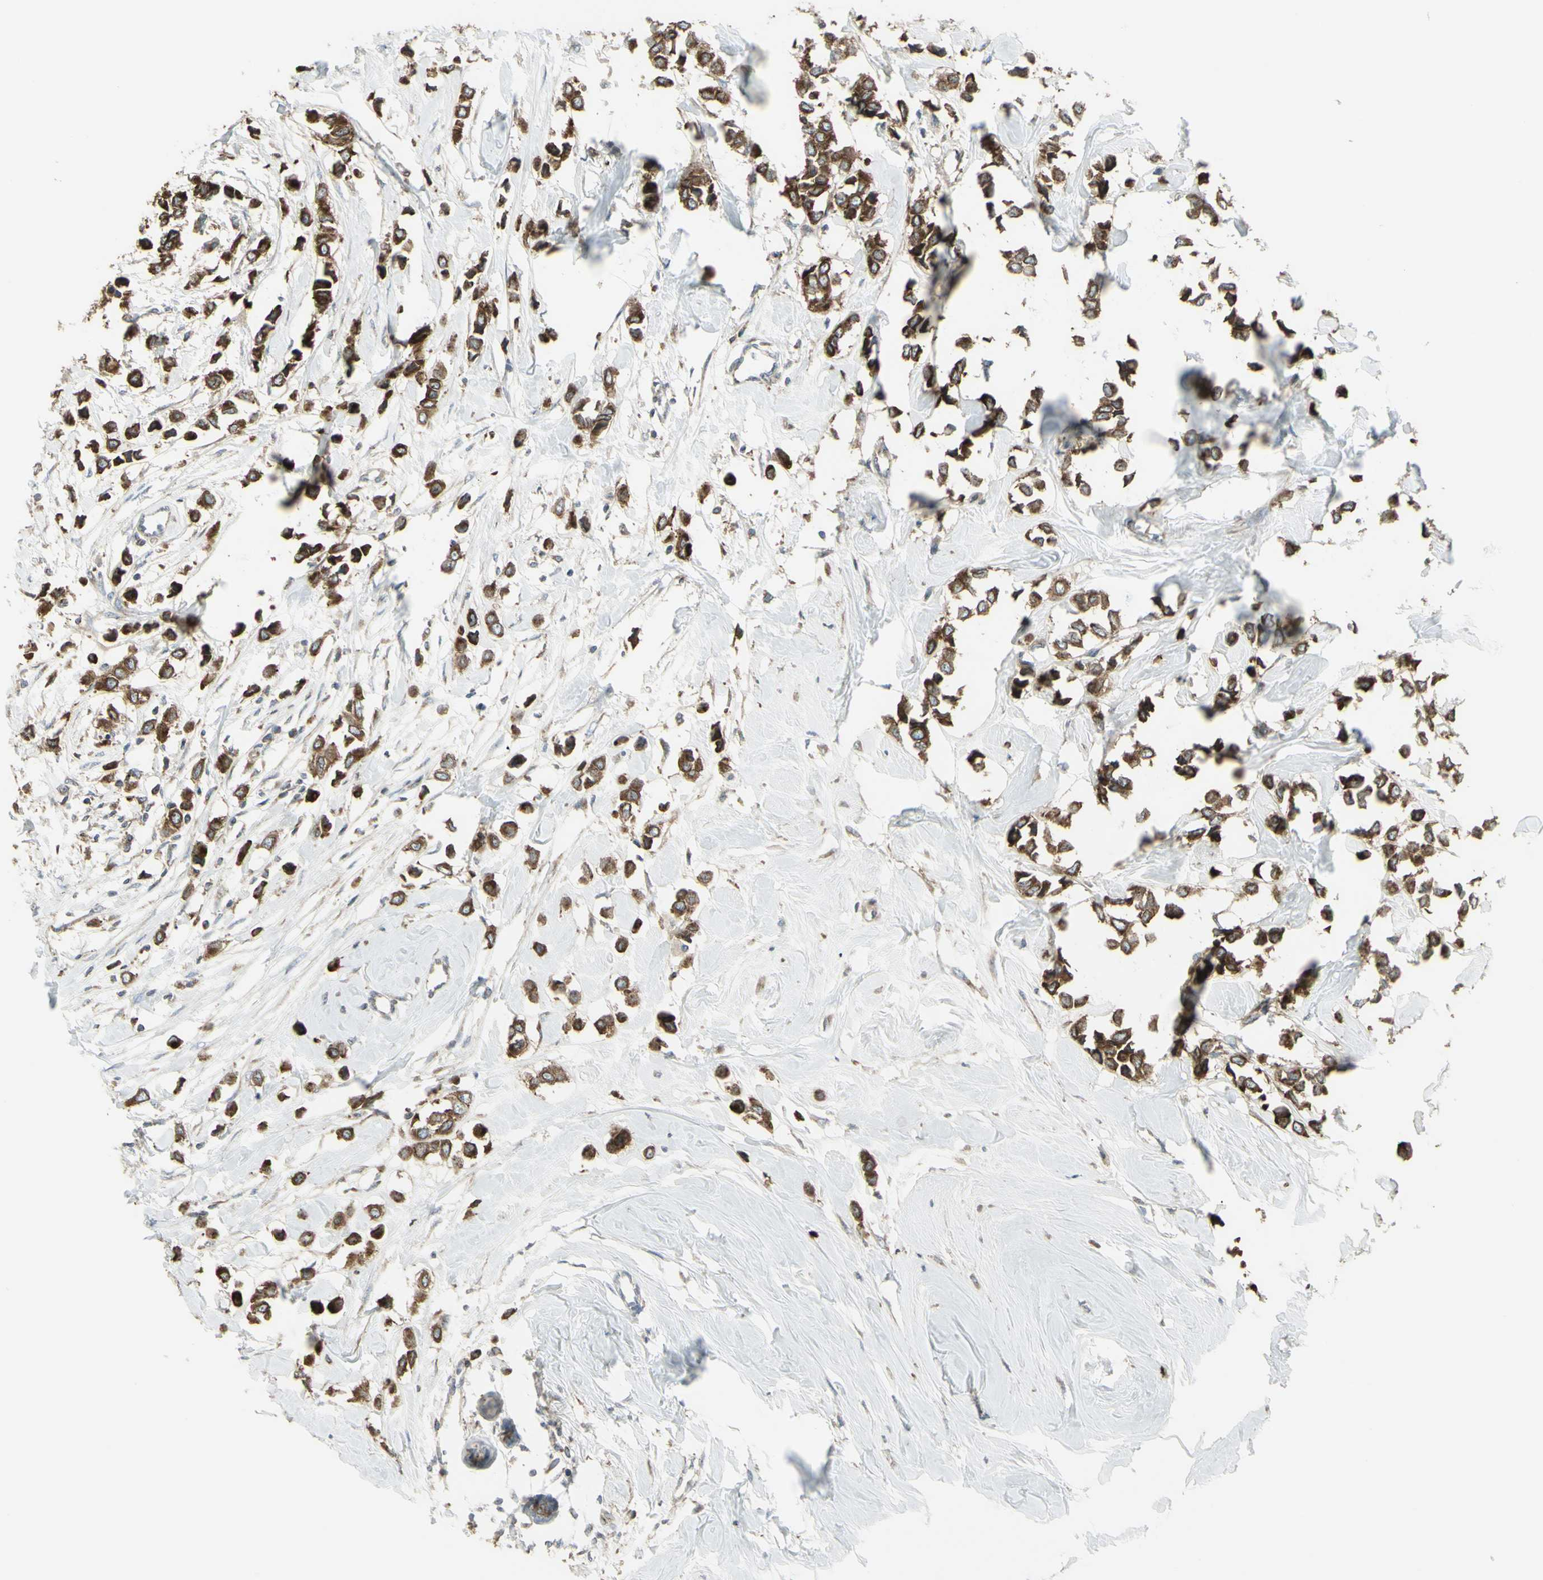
{"staining": {"intensity": "strong", "quantity": ">75%", "location": "cytoplasmic/membranous"}, "tissue": "breast cancer", "cell_type": "Tumor cells", "image_type": "cancer", "snomed": [{"axis": "morphology", "description": "Lobular carcinoma"}, {"axis": "topography", "description": "Breast"}], "caption": "Approximately >75% of tumor cells in human breast cancer (lobular carcinoma) show strong cytoplasmic/membranous protein positivity as visualized by brown immunohistochemical staining.", "gene": "NAPA", "patient": {"sex": "female", "age": 51}}